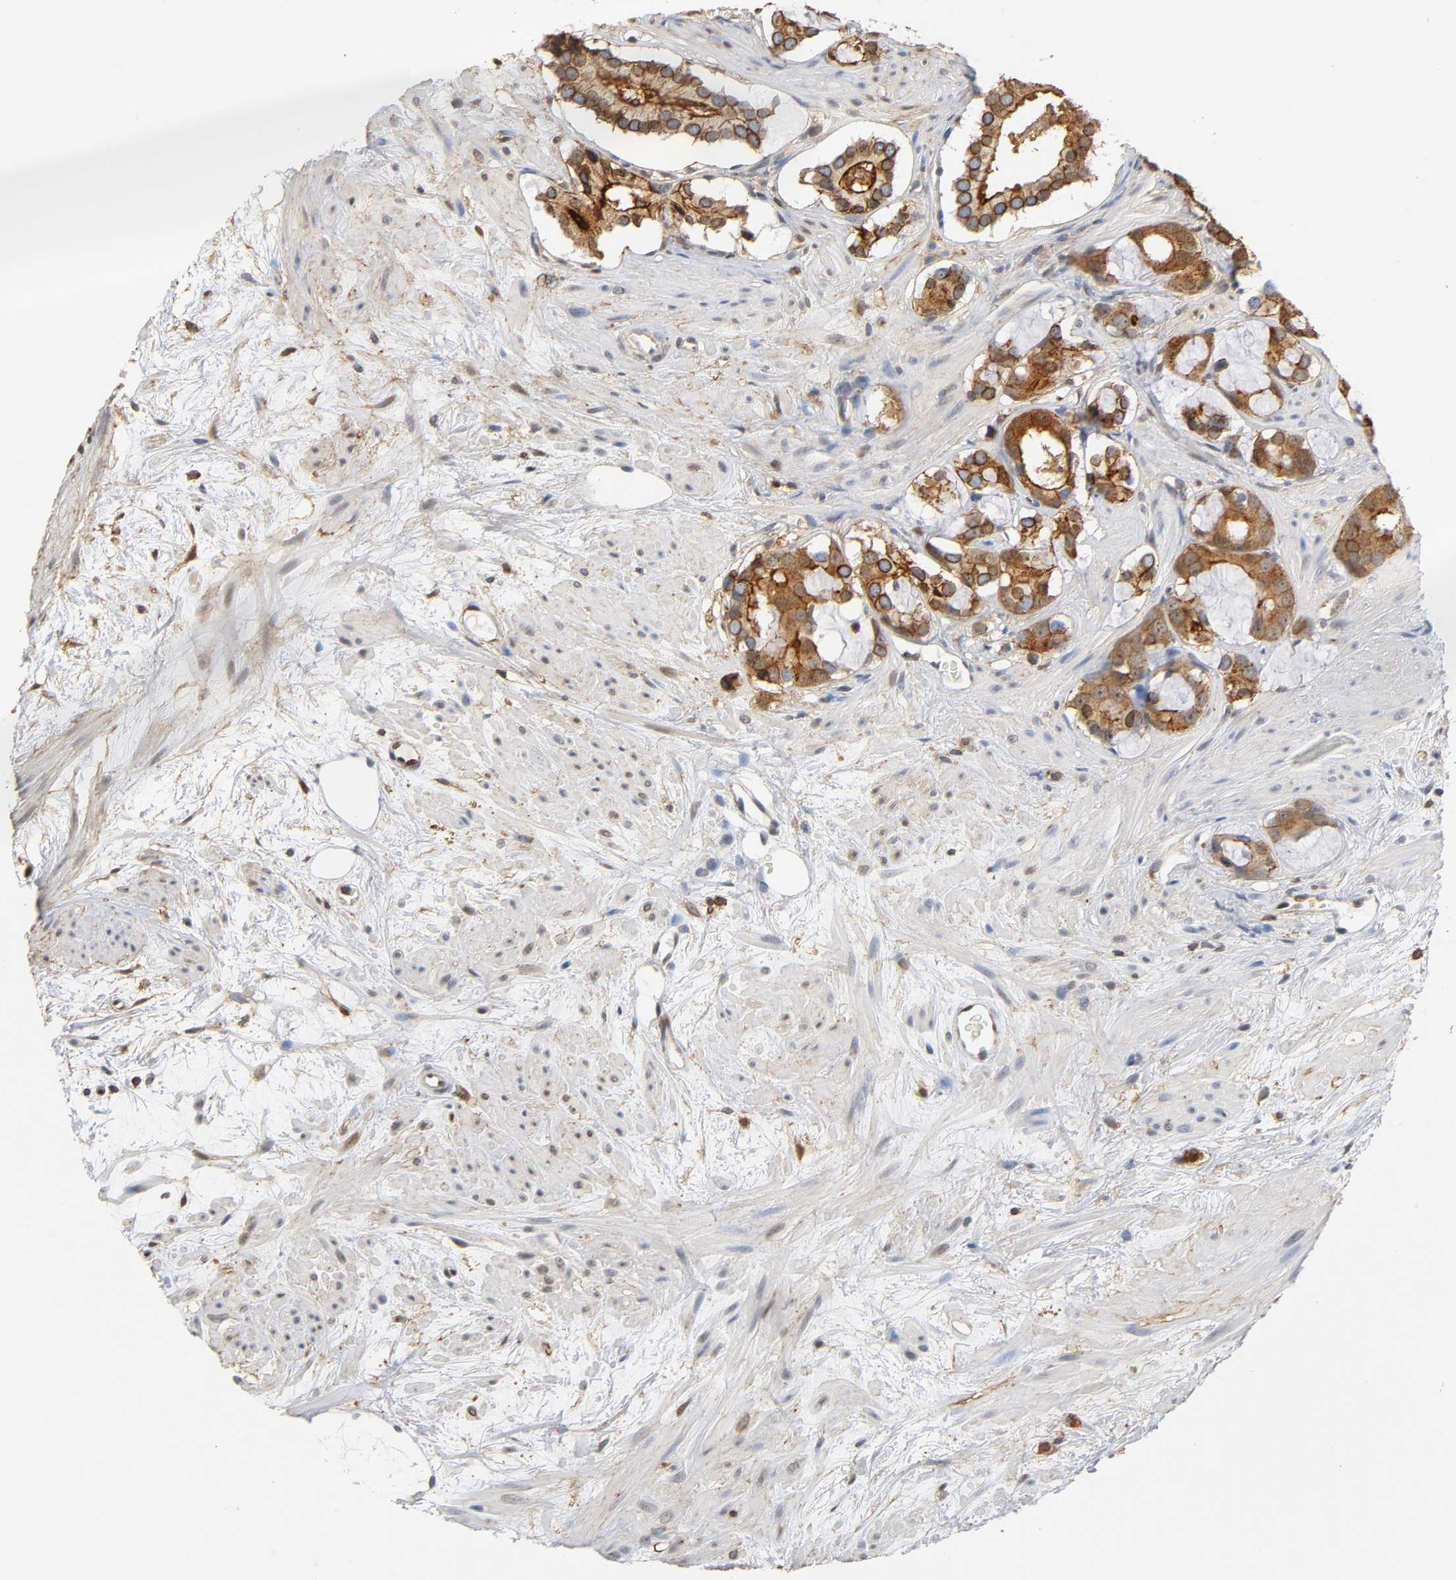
{"staining": {"intensity": "moderate", "quantity": "25%-75%", "location": "cytoplasmic/membranous,nuclear"}, "tissue": "prostate cancer", "cell_type": "Tumor cells", "image_type": "cancer", "snomed": [{"axis": "morphology", "description": "Adenocarcinoma, Low grade"}, {"axis": "topography", "description": "Prostate"}], "caption": "A high-resolution histopathology image shows immunohistochemistry (IHC) staining of prostate cancer (adenocarcinoma (low-grade)), which reveals moderate cytoplasmic/membranous and nuclear staining in about 25%-75% of tumor cells. (DAB IHC with brightfield microscopy, high magnification).", "gene": "ANXA11", "patient": {"sex": "male", "age": 57}}